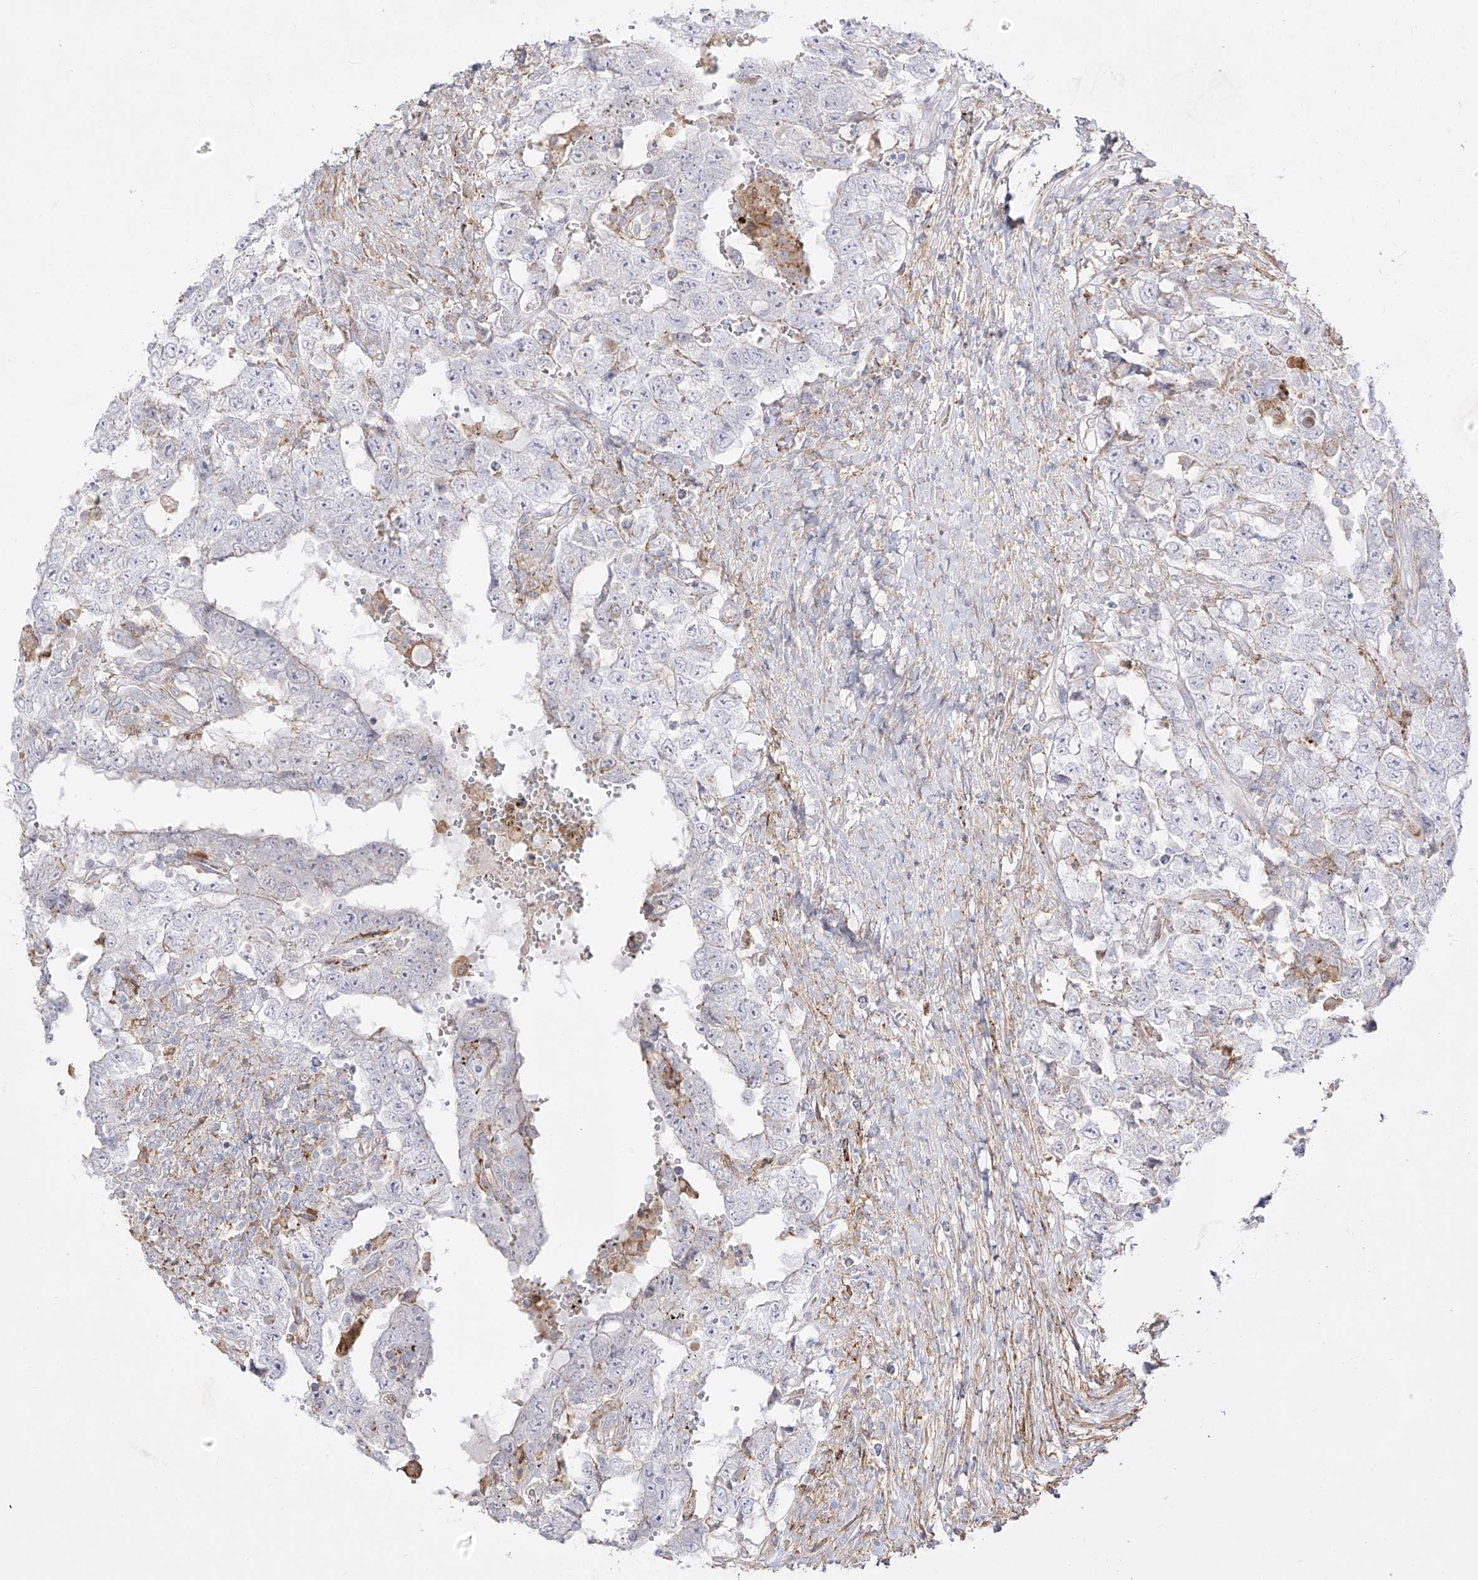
{"staining": {"intensity": "negative", "quantity": "none", "location": "none"}, "tissue": "testis cancer", "cell_type": "Tumor cells", "image_type": "cancer", "snomed": [{"axis": "morphology", "description": "Carcinoma, Embryonal, NOS"}, {"axis": "topography", "description": "Testis"}], "caption": "Tumor cells are negative for protein expression in human testis cancer (embryonal carcinoma).", "gene": "ZGRF1", "patient": {"sex": "male", "age": 26}}